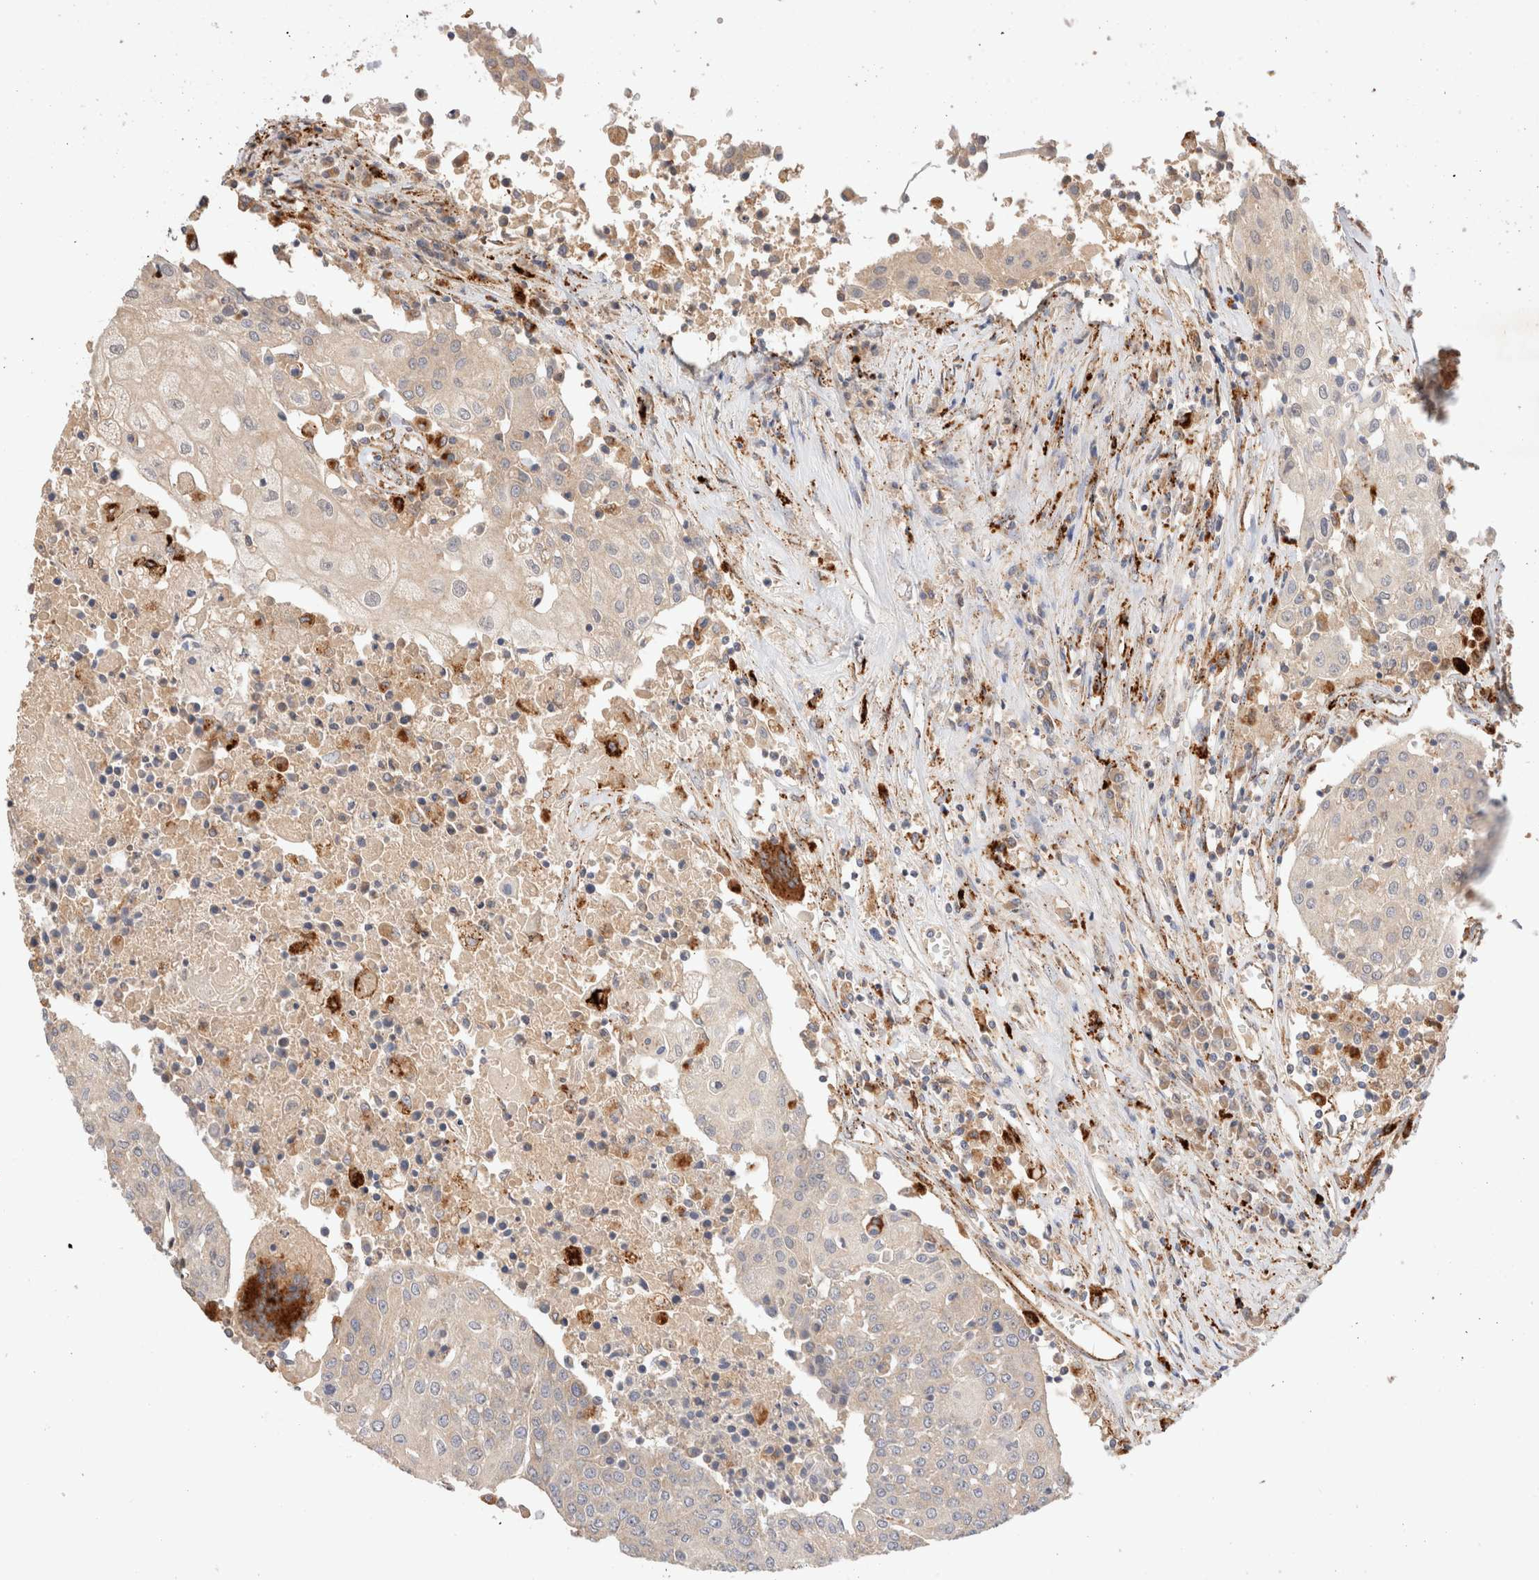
{"staining": {"intensity": "negative", "quantity": "none", "location": "none"}, "tissue": "urothelial cancer", "cell_type": "Tumor cells", "image_type": "cancer", "snomed": [{"axis": "morphology", "description": "Urothelial carcinoma, High grade"}, {"axis": "topography", "description": "Urinary bladder"}], "caption": "Immunohistochemistry micrograph of neoplastic tissue: human high-grade urothelial carcinoma stained with DAB (3,3'-diaminobenzidine) shows no significant protein expression in tumor cells. (Brightfield microscopy of DAB (3,3'-diaminobenzidine) immunohistochemistry (IHC) at high magnification).", "gene": "RABEPK", "patient": {"sex": "female", "age": 85}}